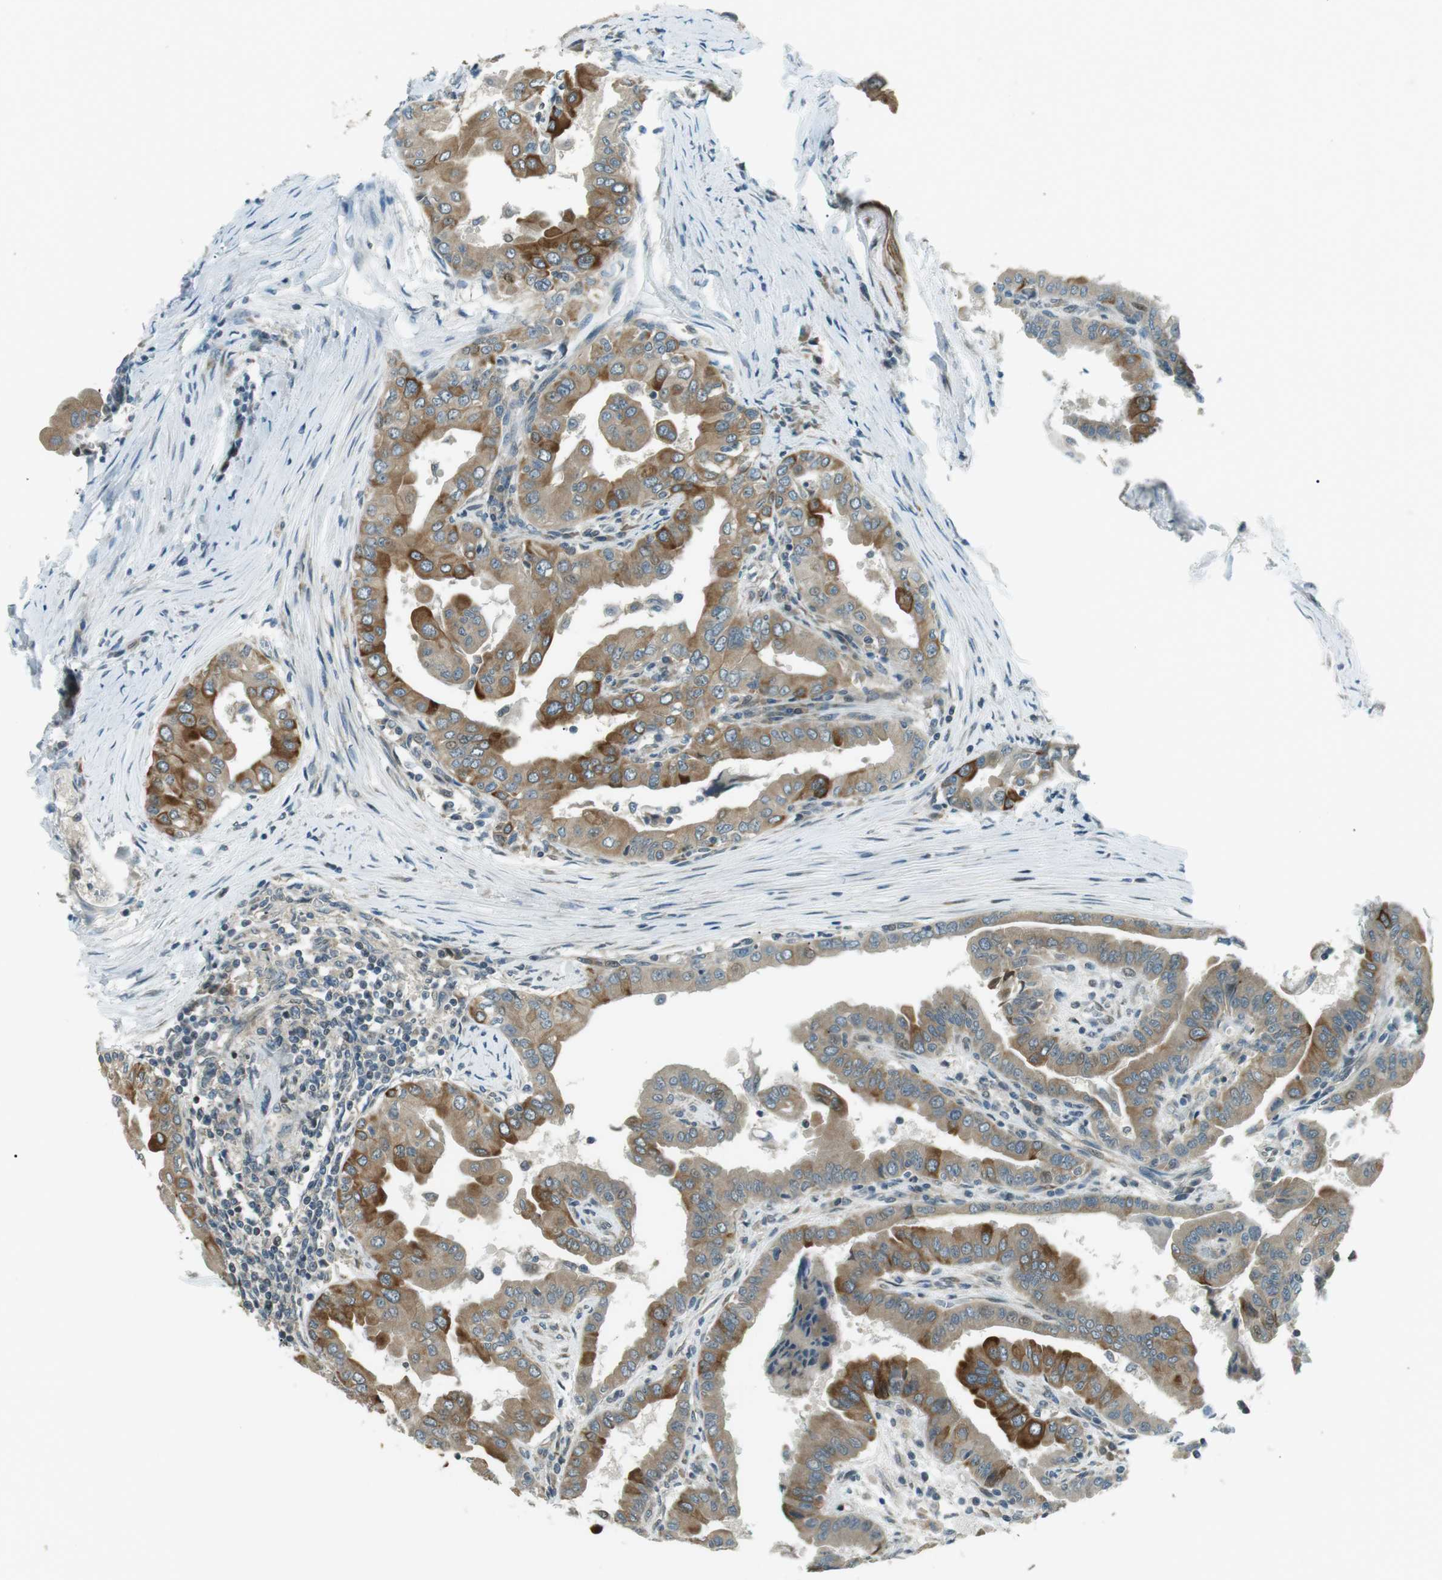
{"staining": {"intensity": "strong", "quantity": ">75%", "location": "cytoplasmic/membranous"}, "tissue": "thyroid cancer", "cell_type": "Tumor cells", "image_type": "cancer", "snomed": [{"axis": "morphology", "description": "Papillary adenocarcinoma, NOS"}, {"axis": "topography", "description": "Thyroid gland"}], "caption": "Papillary adenocarcinoma (thyroid) stained with IHC demonstrates strong cytoplasmic/membranous expression in approximately >75% of tumor cells.", "gene": "TMEM74", "patient": {"sex": "male", "age": 33}}